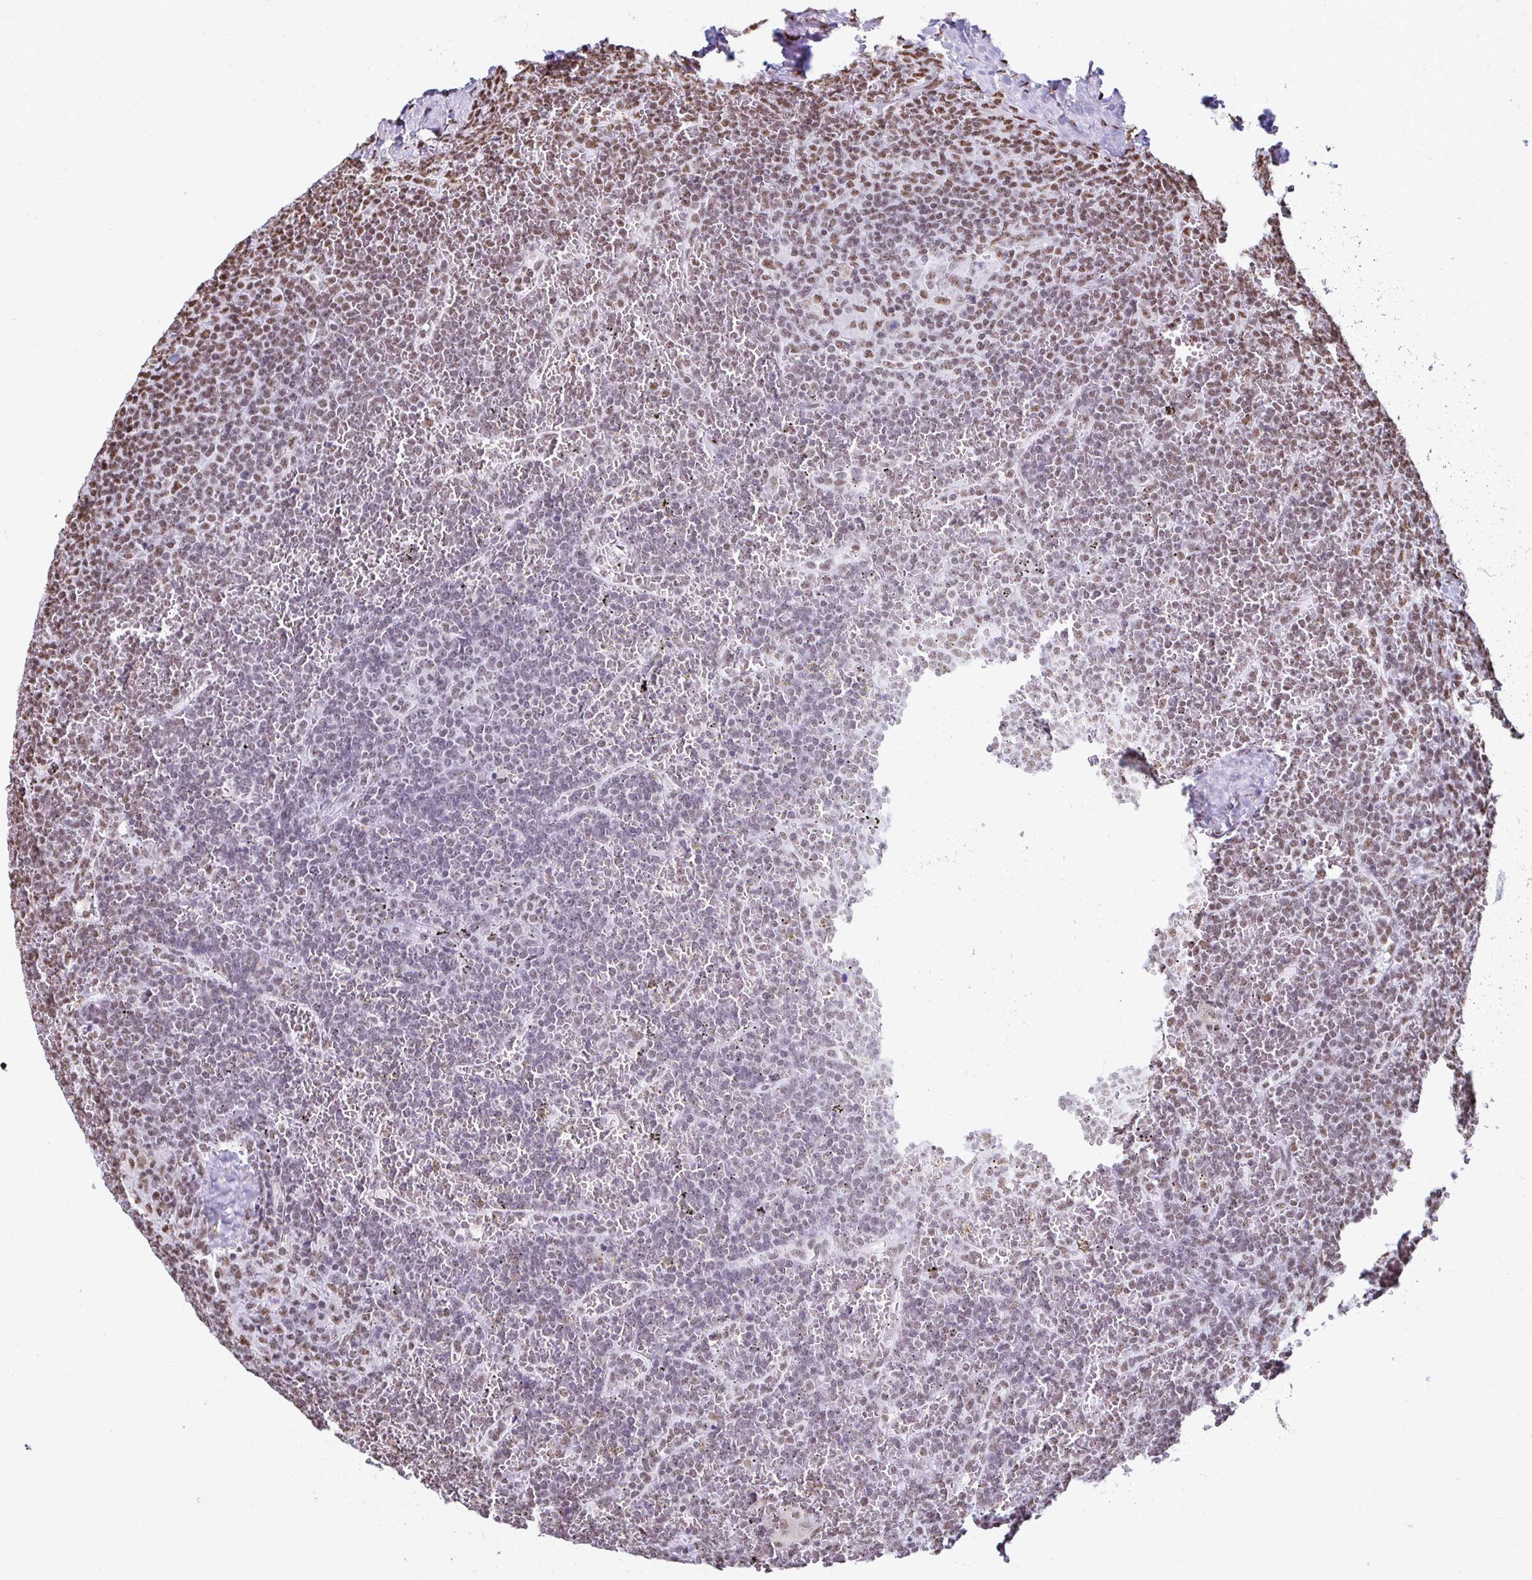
{"staining": {"intensity": "weak", "quantity": "<25%", "location": "nuclear"}, "tissue": "lymphoma", "cell_type": "Tumor cells", "image_type": "cancer", "snomed": [{"axis": "morphology", "description": "Malignant lymphoma, non-Hodgkin's type, Low grade"}, {"axis": "topography", "description": "Spleen"}], "caption": "The histopathology image exhibits no significant staining in tumor cells of low-grade malignant lymphoma, non-Hodgkin's type. The staining is performed using DAB brown chromogen with nuclei counter-stained in using hematoxylin.", "gene": "NONO", "patient": {"sex": "female", "age": 19}}